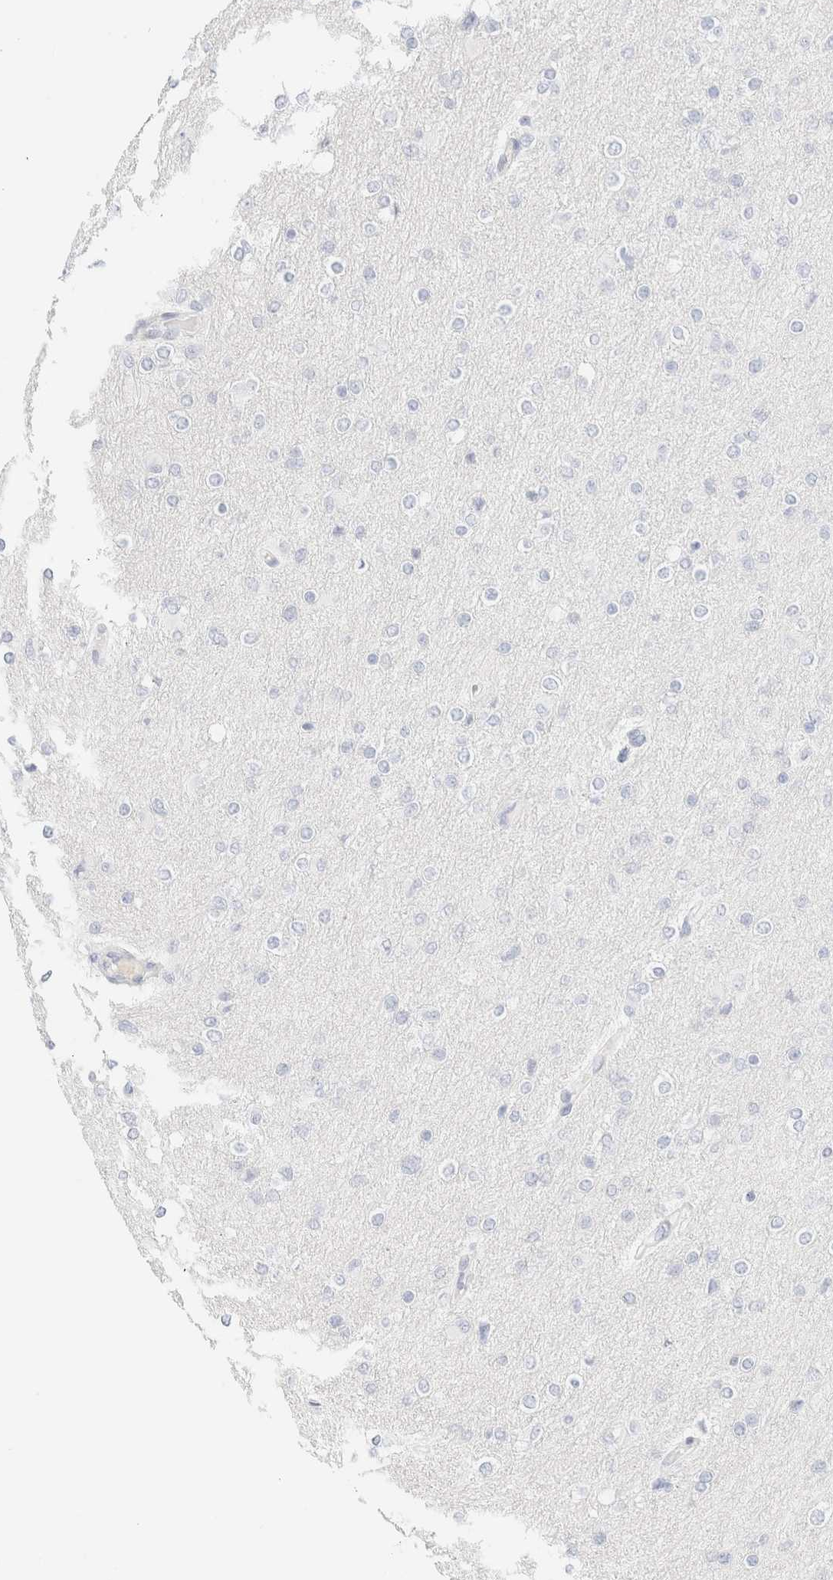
{"staining": {"intensity": "negative", "quantity": "none", "location": "none"}, "tissue": "glioma", "cell_type": "Tumor cells", "image_type": "cancer", "snomed": [{"axis": "morphology", "description": "Glioma, malignant, High grade"}, {"axis": "topography", "description": "Cerebral cortex"}], "caption": "IHC micrograph of human malignant glioma (high-grade) stained for a protein (brown), which reveals no positivity in tumor cells.", "gene": "IKZF3", "patient": {"sex": "female", "age": 36}}